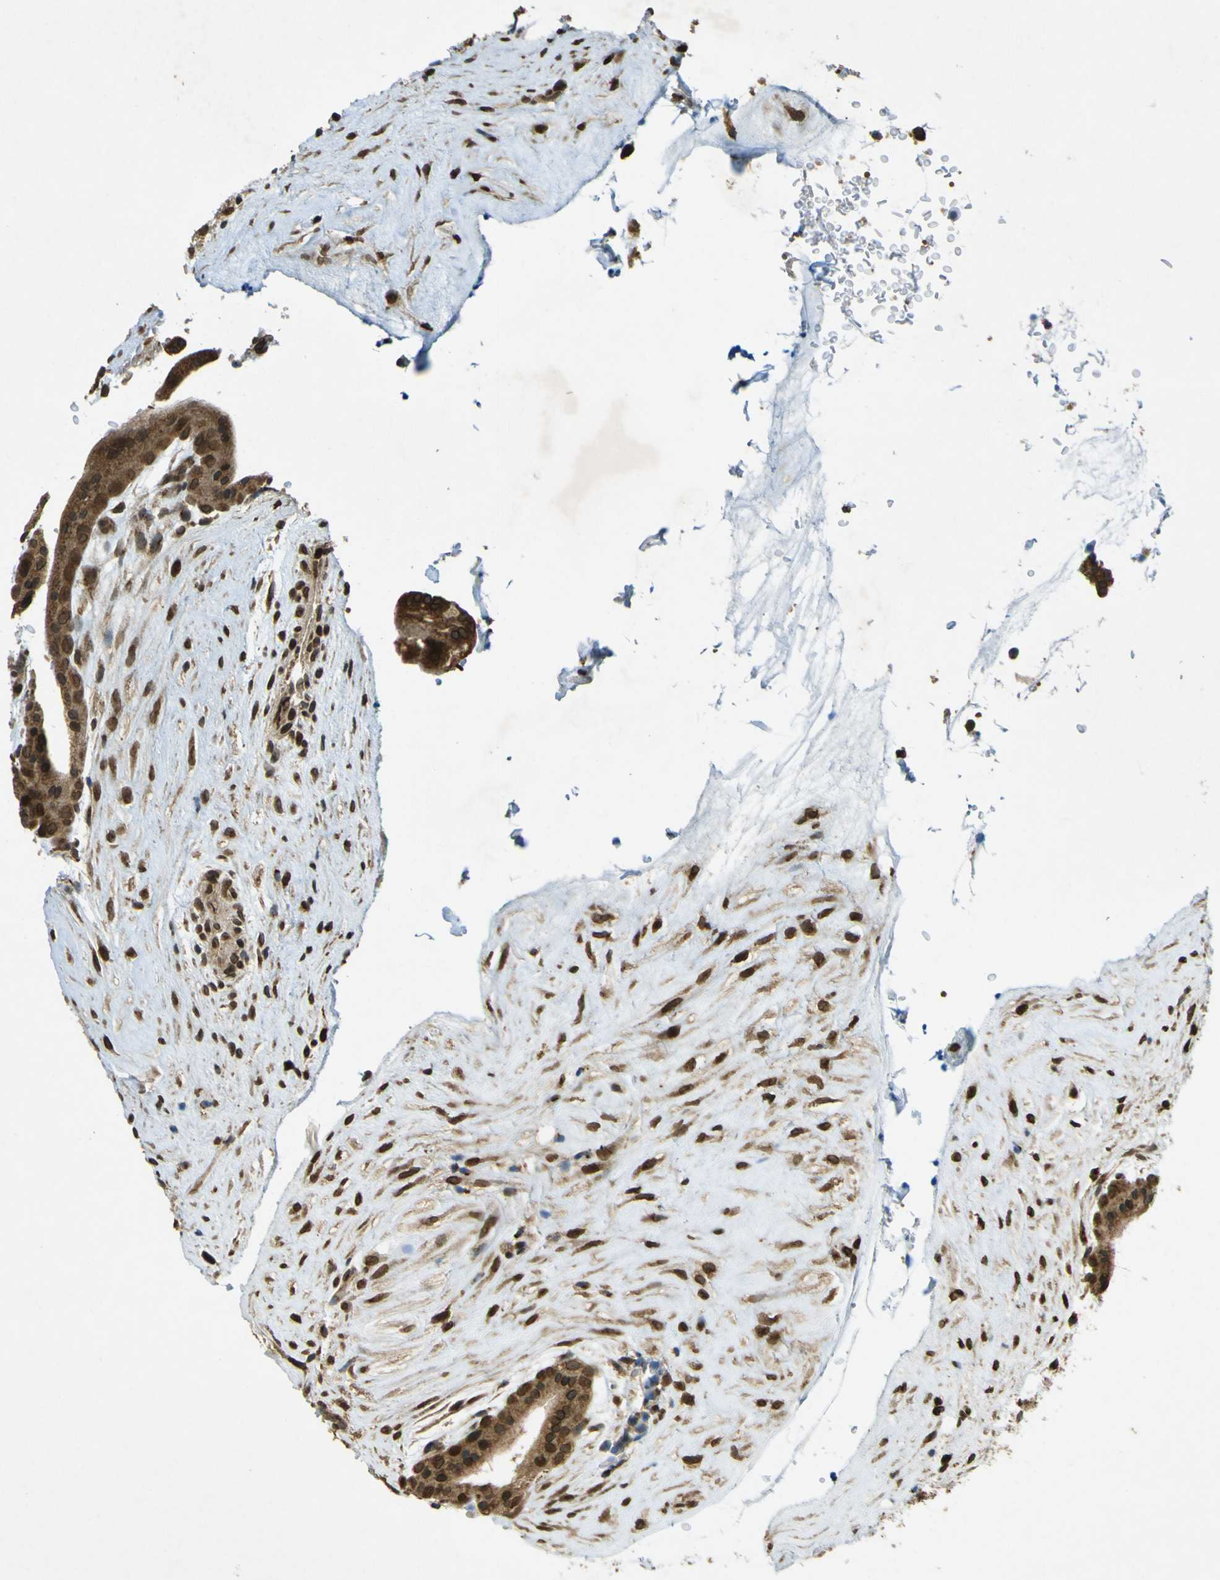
{"staining": {"intensity": "moderate", "quantity": ">75%", "location": "cytoplasmic/membranous,nuclear"}, "tissue": "placenta", "cell_type": "Decidual cells", "image_type": "normal", "snomed": [{"axis": "morphology", "description": "Normal tissue, NOS"}, {"axis": "topography", "description": "Placenta"}], "caption": "A photomicrograph of placenta stained for a protein exhibits moderate cytoplasmic/membranous,nuclear brown staining in decidual cells.", "gene": "GALNT1", "patient": {"sex": "female", "age": 35}}